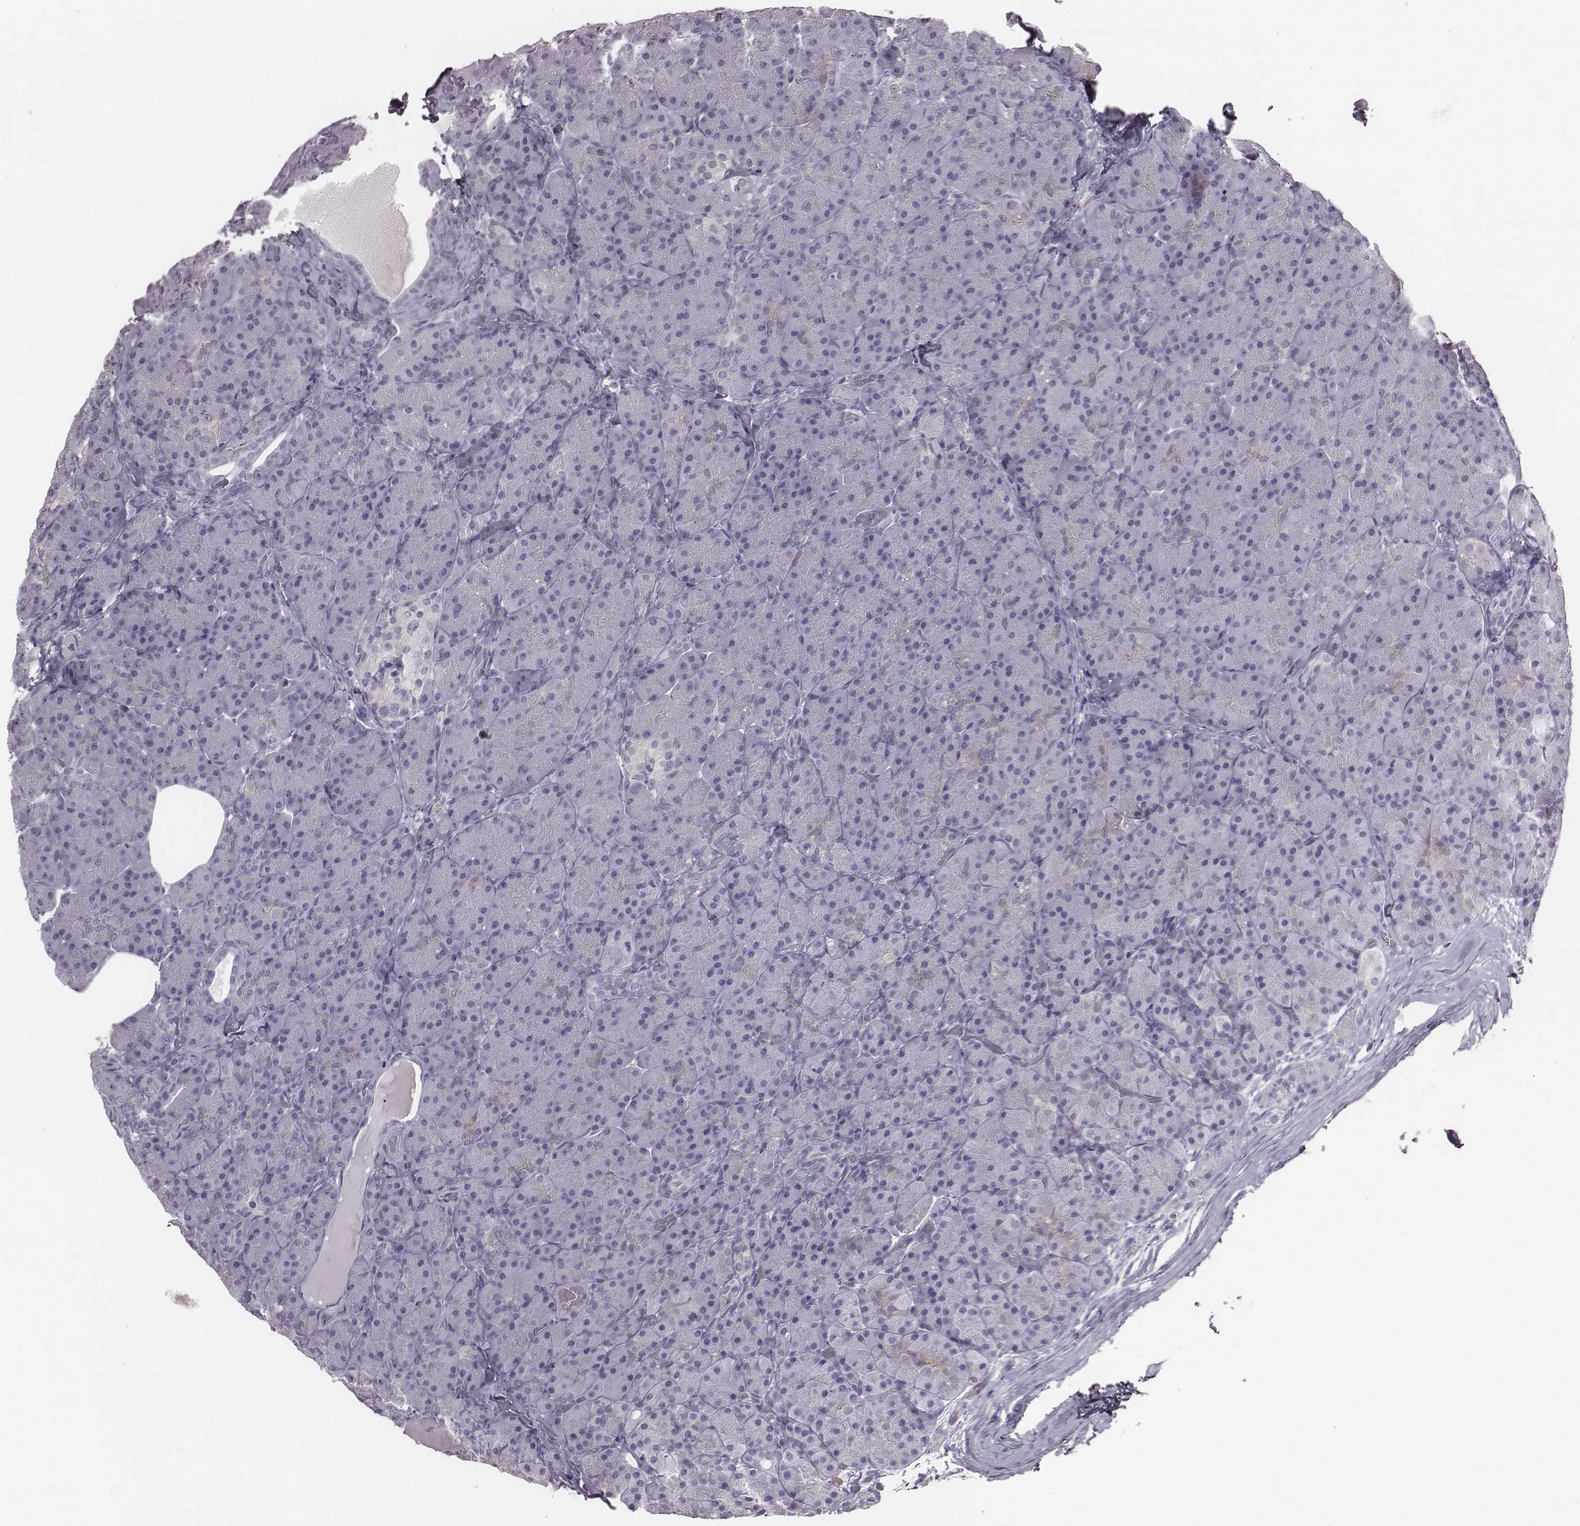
{"staining": {"intensity": "negative", "quantity": "none", "location": "none"}, "tissue": "pancreas", "cell_type": "Exocrine glandular cells", "image_type": "normal", "snomed": [{"axis": "morphology", "description": "Normal tissue, NOS"}, {"axis": "topography", "description": "Pancreas"}], "caption": "Immunohistochemistry (IHC) image of normal human pancreas stained for a protein (brown), which displays no staining in exocrine glandular cells.", "gene": "ENSG00000284762", "patient": {"sex": "male", "age": 57}}